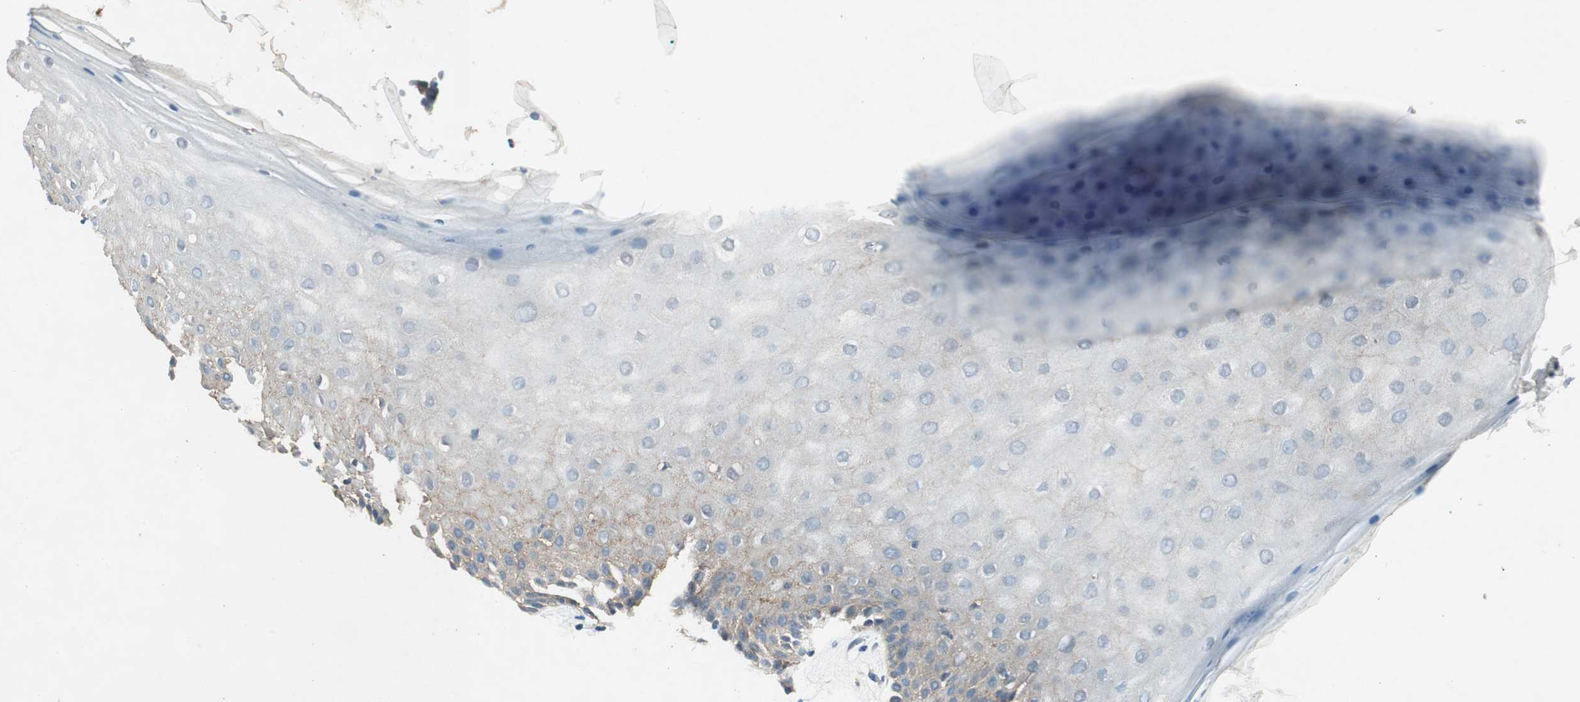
{"staining": {"intensity": "weak", "quantity": "25%-75%", "location": "cytoplasmic/membranous"}, "tissue": "vagina", "cell_type": "Squamous epithelial cells", "image_type": "normal", "snomed": [{"axis": "morphology", "description": "Normal tissue, NOS"}, {"axis": "topography", "description": "Vagina"}], "caption": "Immunohistochemistry (IHC) (DAB) staining of benign human vagina exhibits weak cytoplasmic/membranous protein staining in about 25%-75% of squamous epithelial cells. (IHC, brightfield microscopy, high magnification).", "gene": "NKAIN1", "patient": {"sex": "female", "age": 44}}